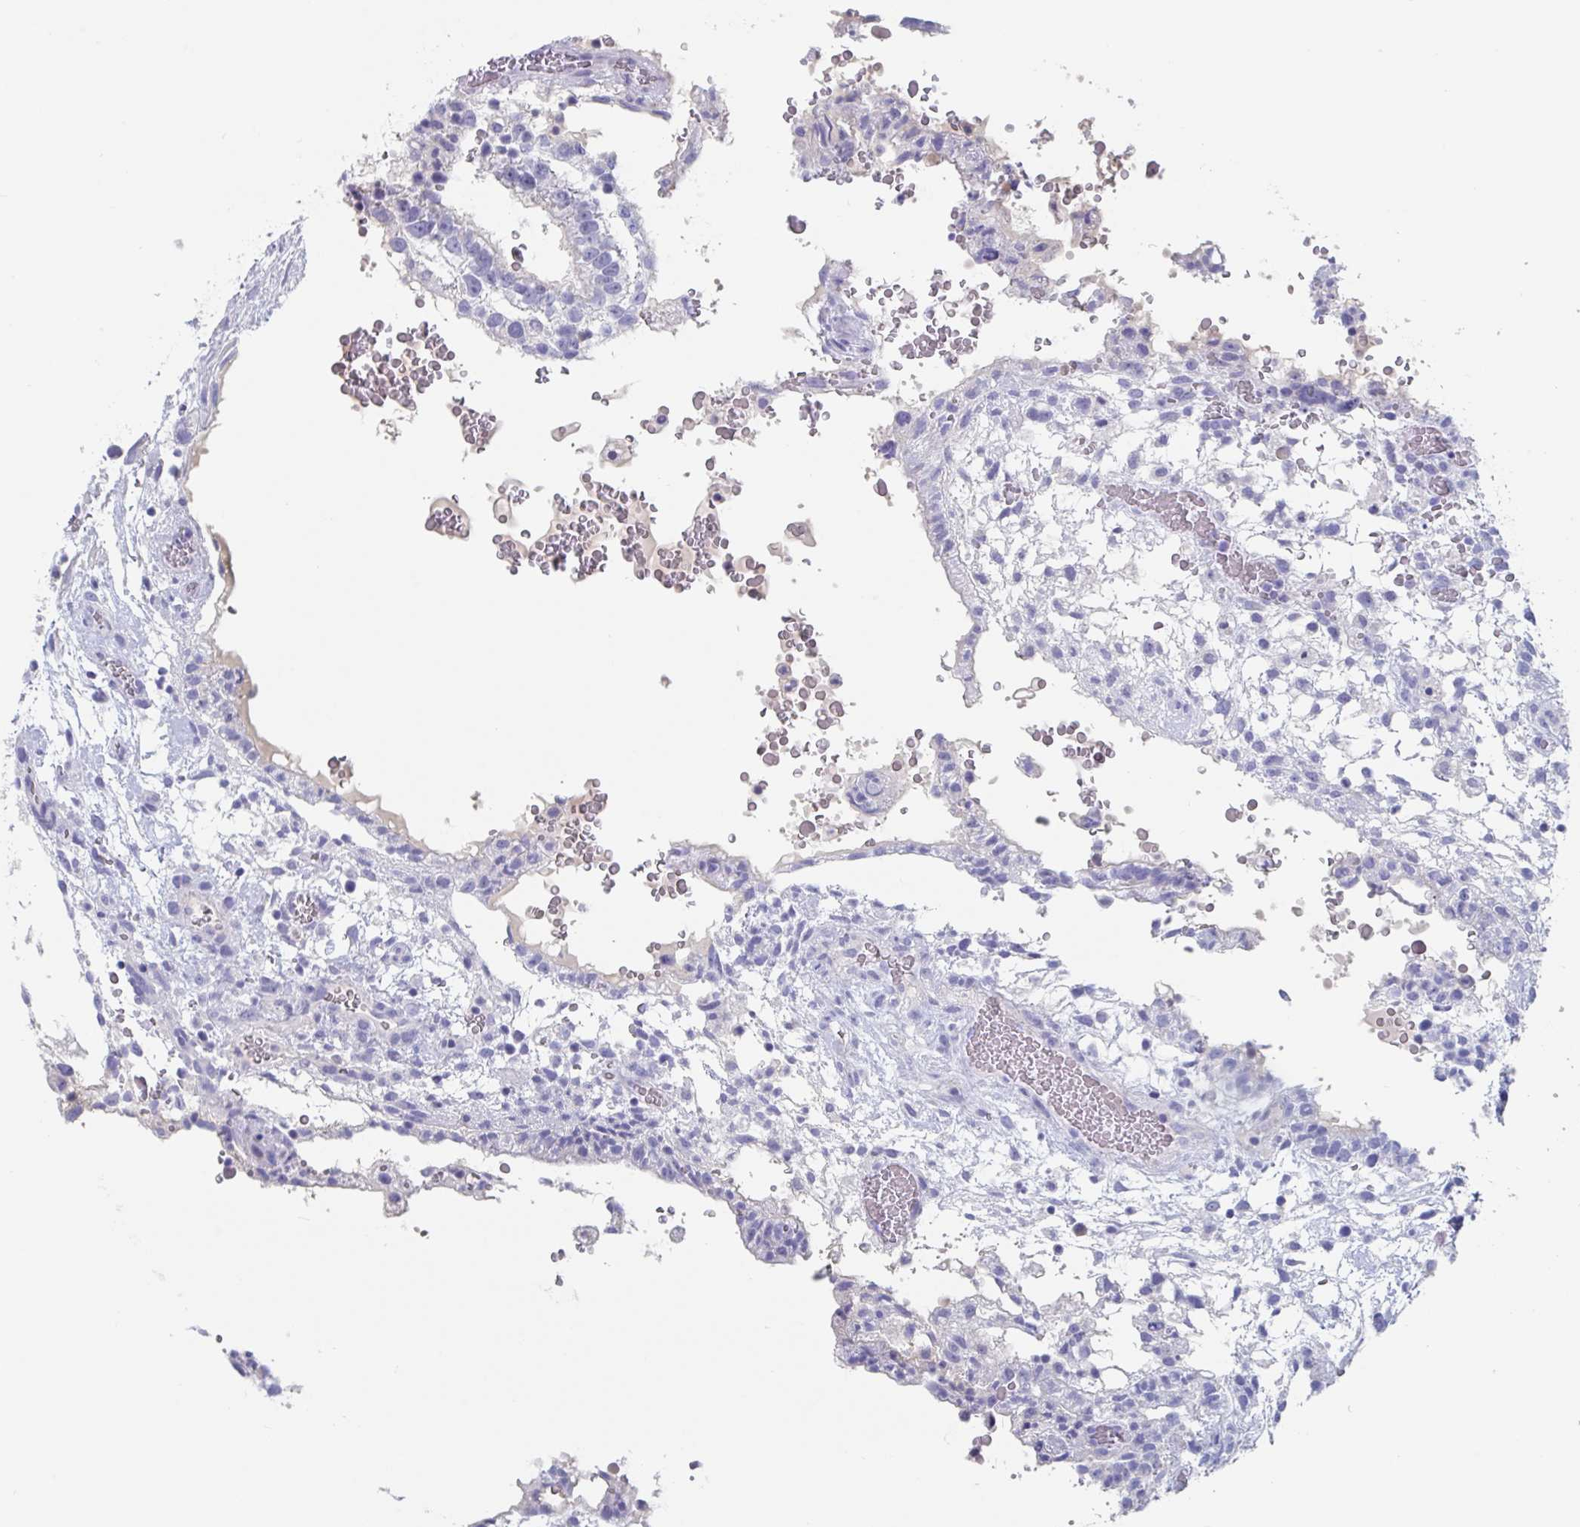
{"staining": {"intensity": "negative", "quantity": "none", "location": "none"}, "tissue": "testis cancer", "cell_type": "Tumor cells", "image_type": "cancer", "snomed": [{"axis": "morphology", "description": "Carcinoma, Embryonal, NOS"}, {"axis": "topography", "description": "Testis"}], "caption": "A histopathology image of testis embryonal carcinoma stained for a protein reveals no brown staining in tumor cells.", "gene": "DPEP3", "patient": {"sex": "male", "age": 32}}